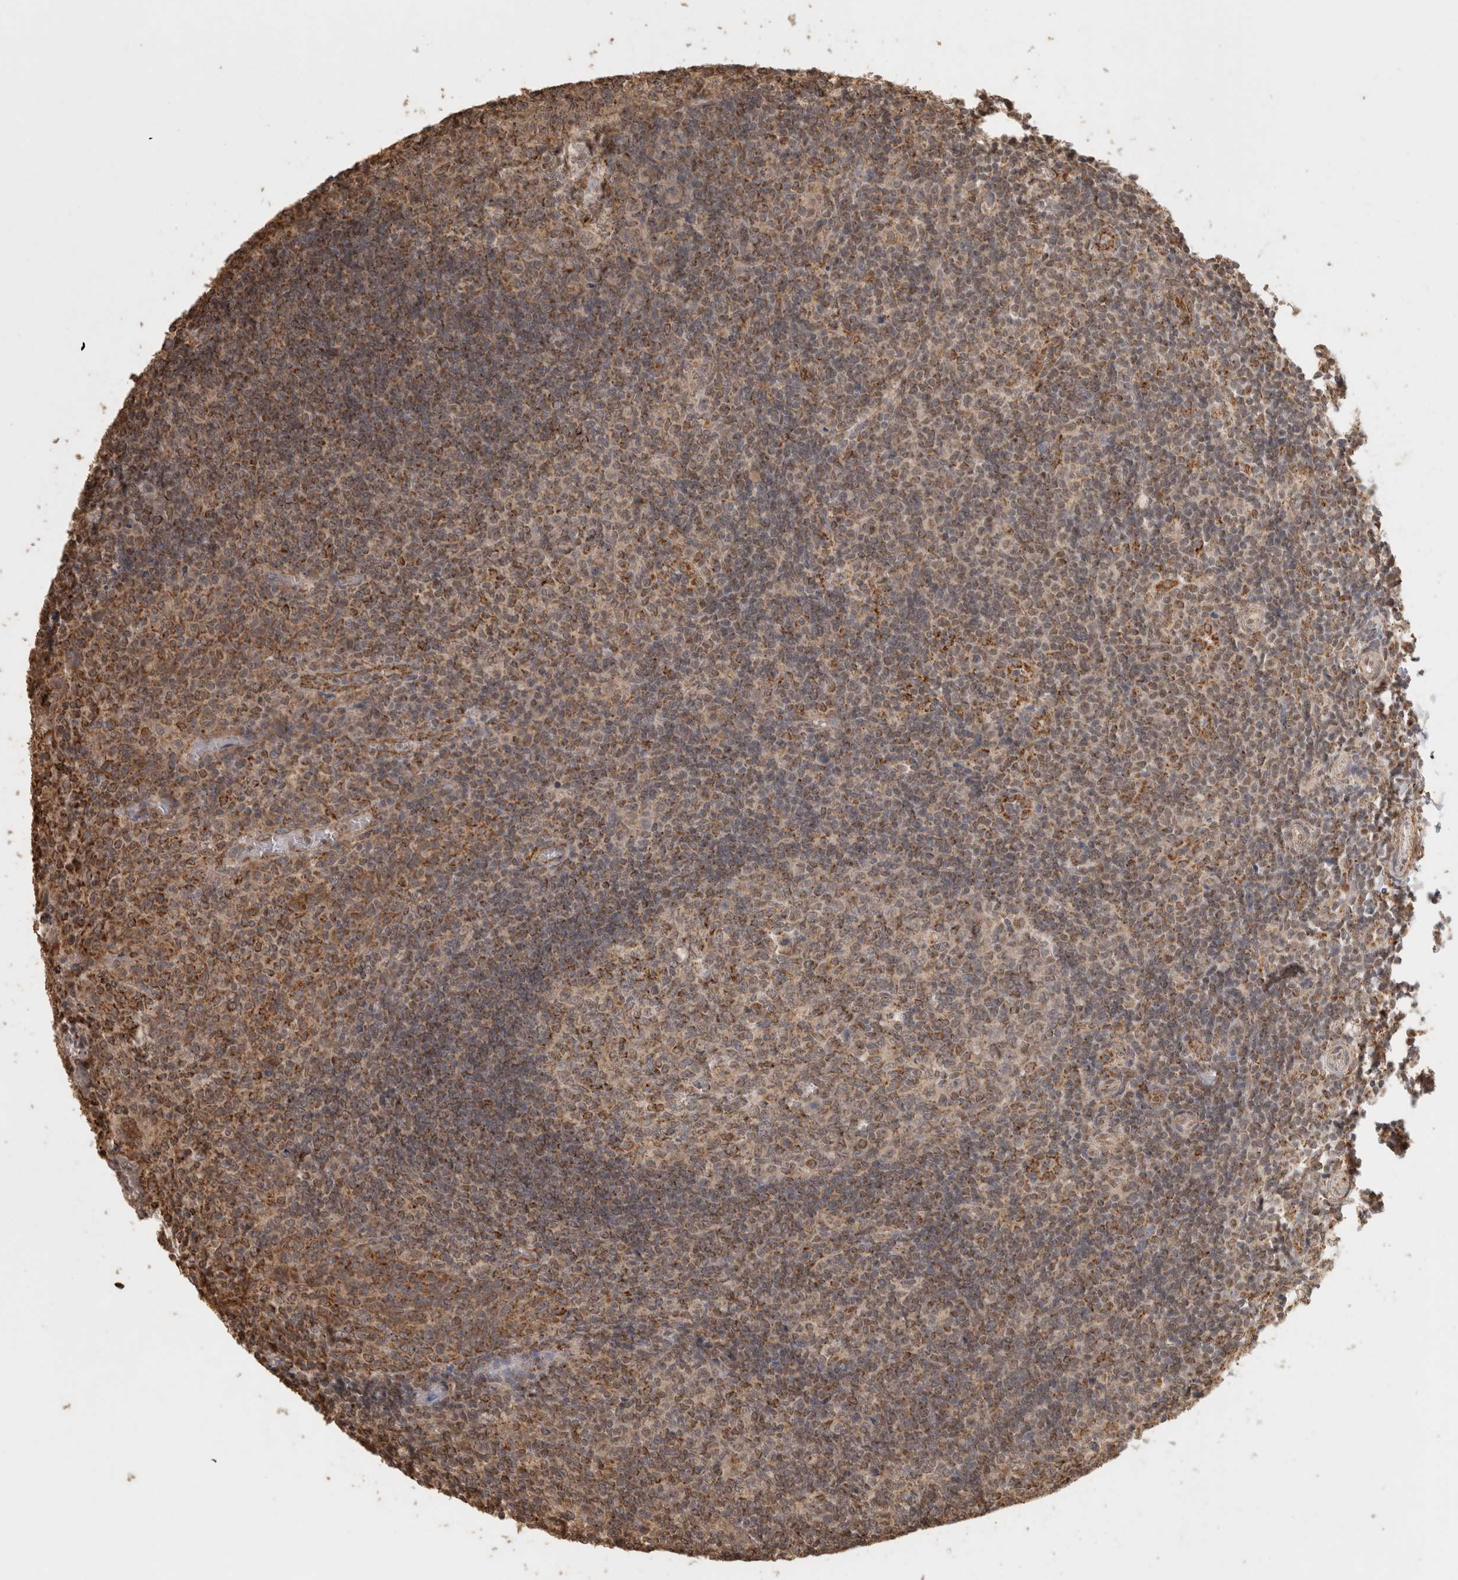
{"staining": {"intensity": "moderate", "quantity": ">75%", "location": "cytoplasmic/membranous"}, "tissue": "tonsil", "cell_type": "Germinal center cells", "image_type": "normal", "snomed": [{"axis": "morphology", "description": "Normal tissue, NOS"}, {"axis": "topography", "description": "Tonsil"}], "caption": "A brown stain labels moderate cytoplasmic/membranous positivity of a protein in germinal center cells of benign human tonsil. Immunohistochemistry stains the protein of interest in brown and the nuclei are stained blue.", "gene": "BNIP3L", "patient": {"sex": "female", "age": 19}}